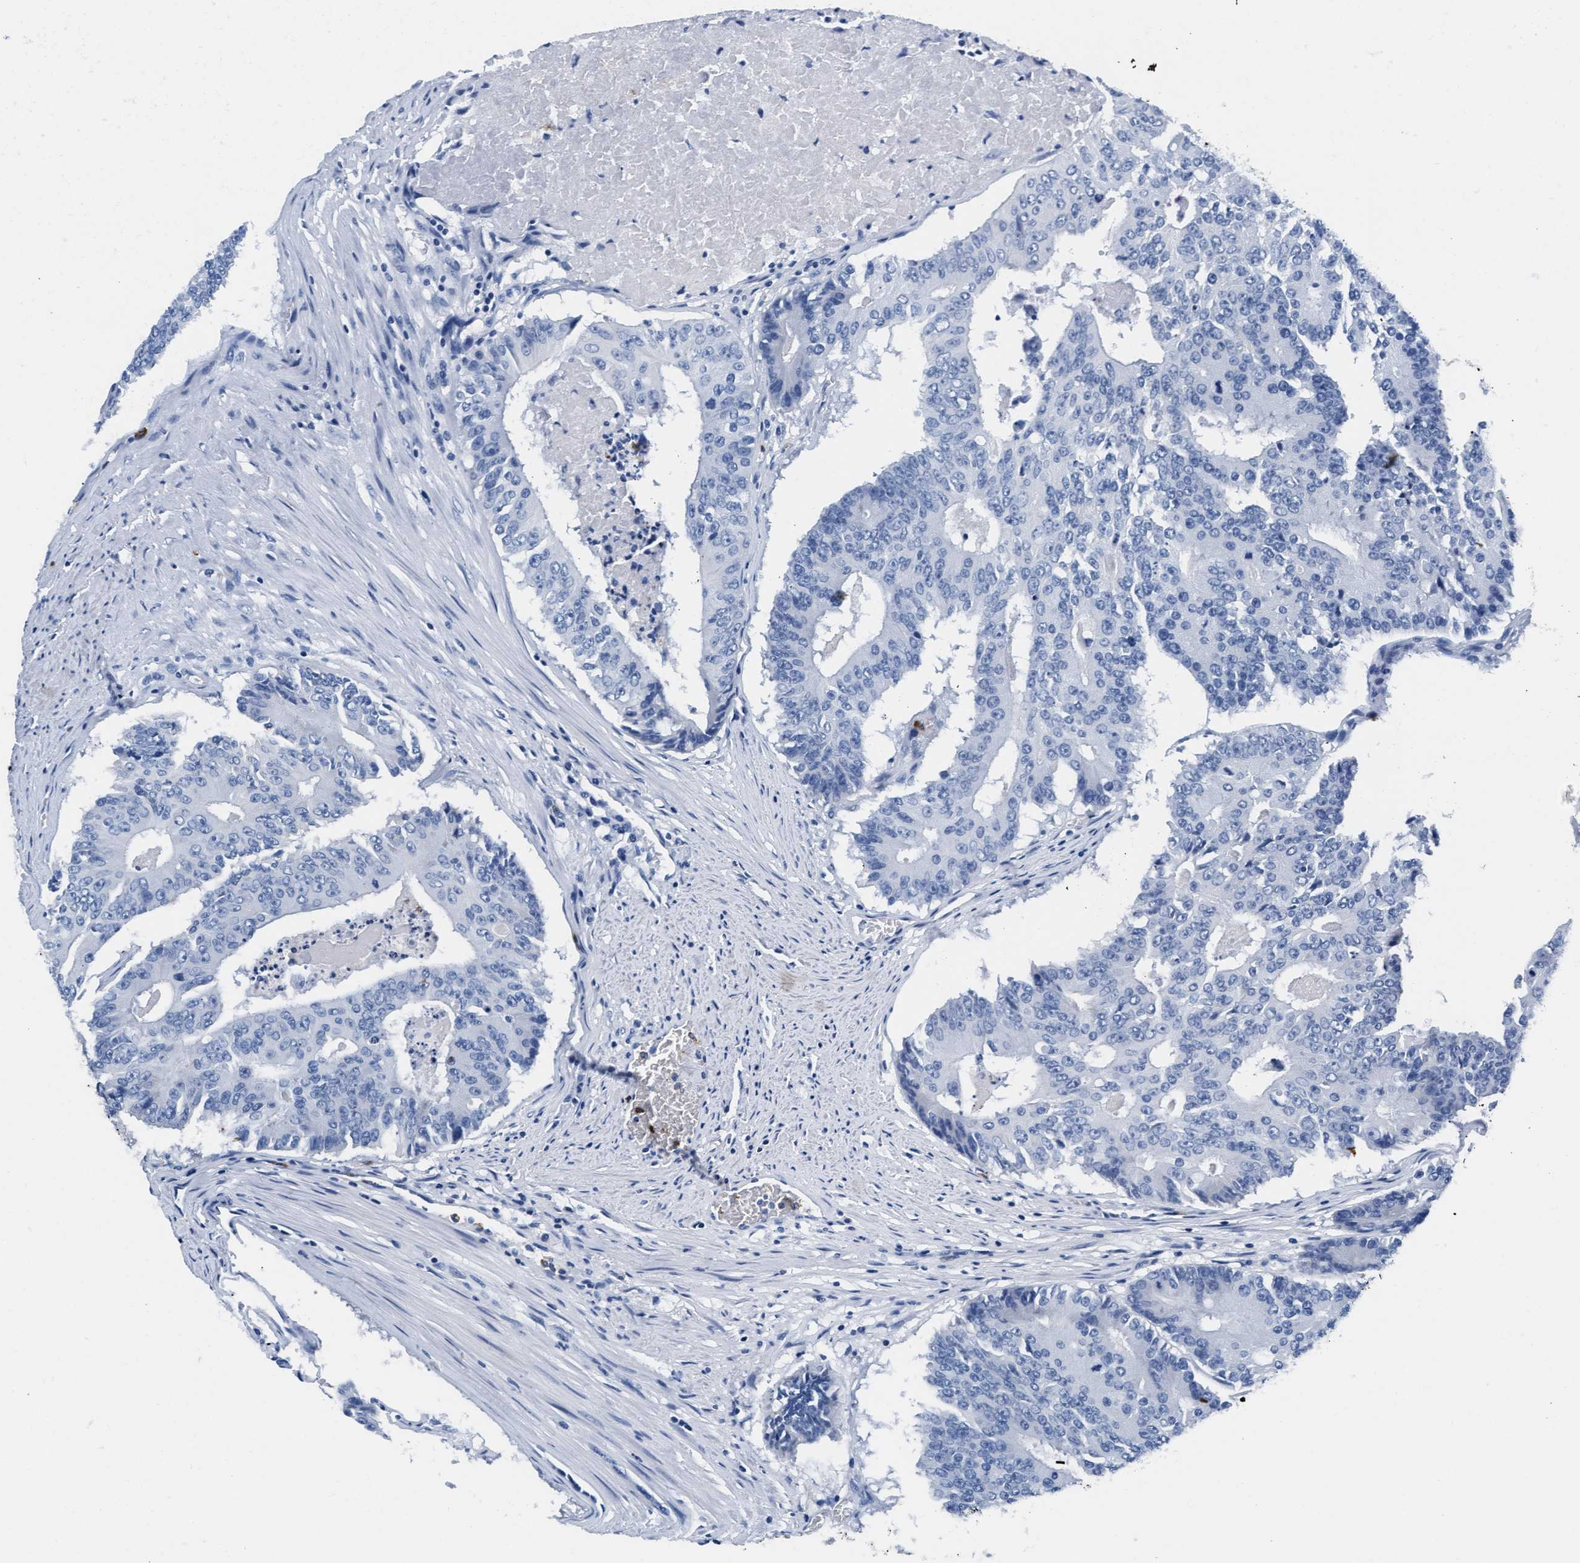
{"staining": {"intensity": "negative", "quantity": "none", "location": "none"}, "tissue": "colorectal cancer", "cell_type": "Tumor cells", "image_type": "cancer", "snomed": [{"axis": "morphology", "description": "Adenocarcinoma, NOS"}, {"axis": "topography", "description": "Colon"}], "caption": "This is an immunohistochemistry image of human colorectal cancer (adenocarcinoma). There is no positivity in tumor cells.", "gene": "MMP8", "patient": {"sex": "male", "age": 87}}